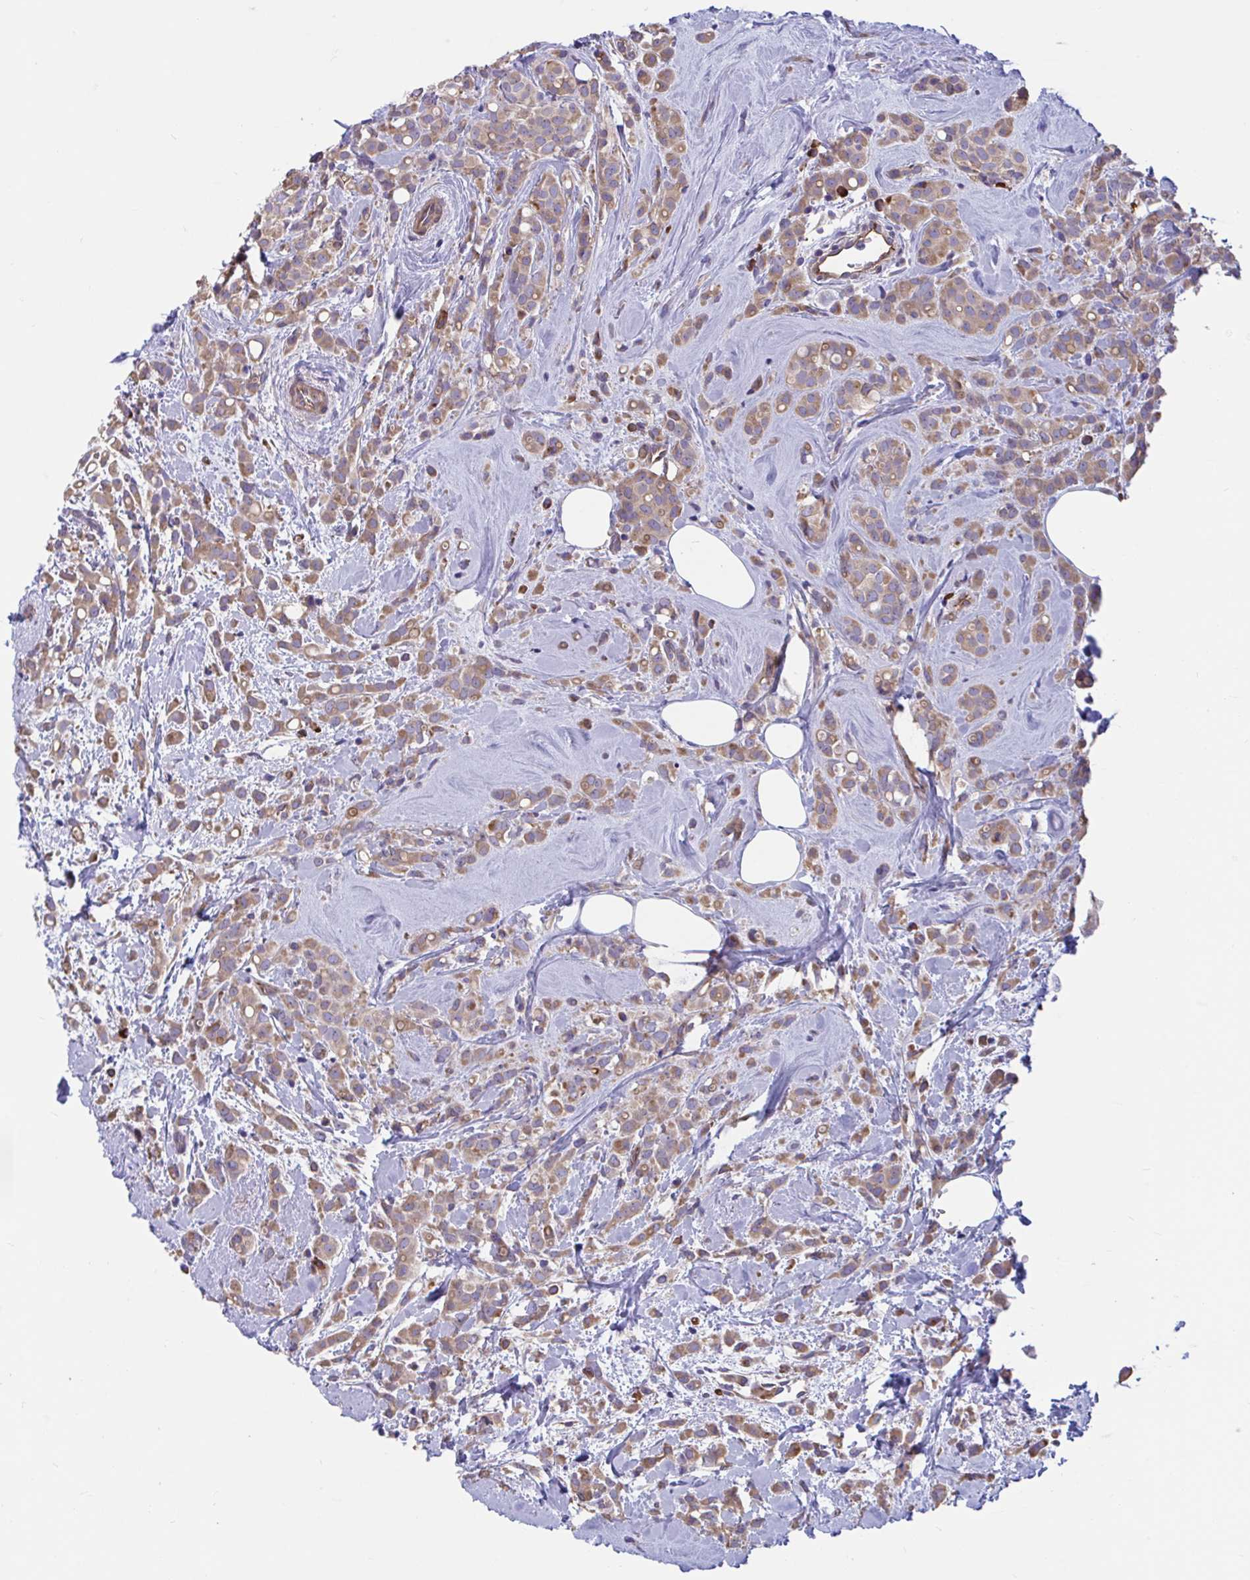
{"staining": {"intensity": "moderate", "quantity": ">75%", "location": "cytoplasmic/membranous"}, "tissue": "breast cancer", "cell_type": "Tumor cells", "image_type": "cancer", "snomed": [{"axis": "morphology", "description": "Lobular carcinoma"}, {"axis": "topography", "description": "Breast"}], "caption": "Brown immunohistochemical staining in human breast cancer (lobular carcinoma) demonstrates moderate cytoplasmic/membranous expression in about >75% of tumor cells. (Brightfield microscopy of DAB IHC at high magnification).", "gene": "WBP1", "patient": {"sex": "female", "age": 68}}